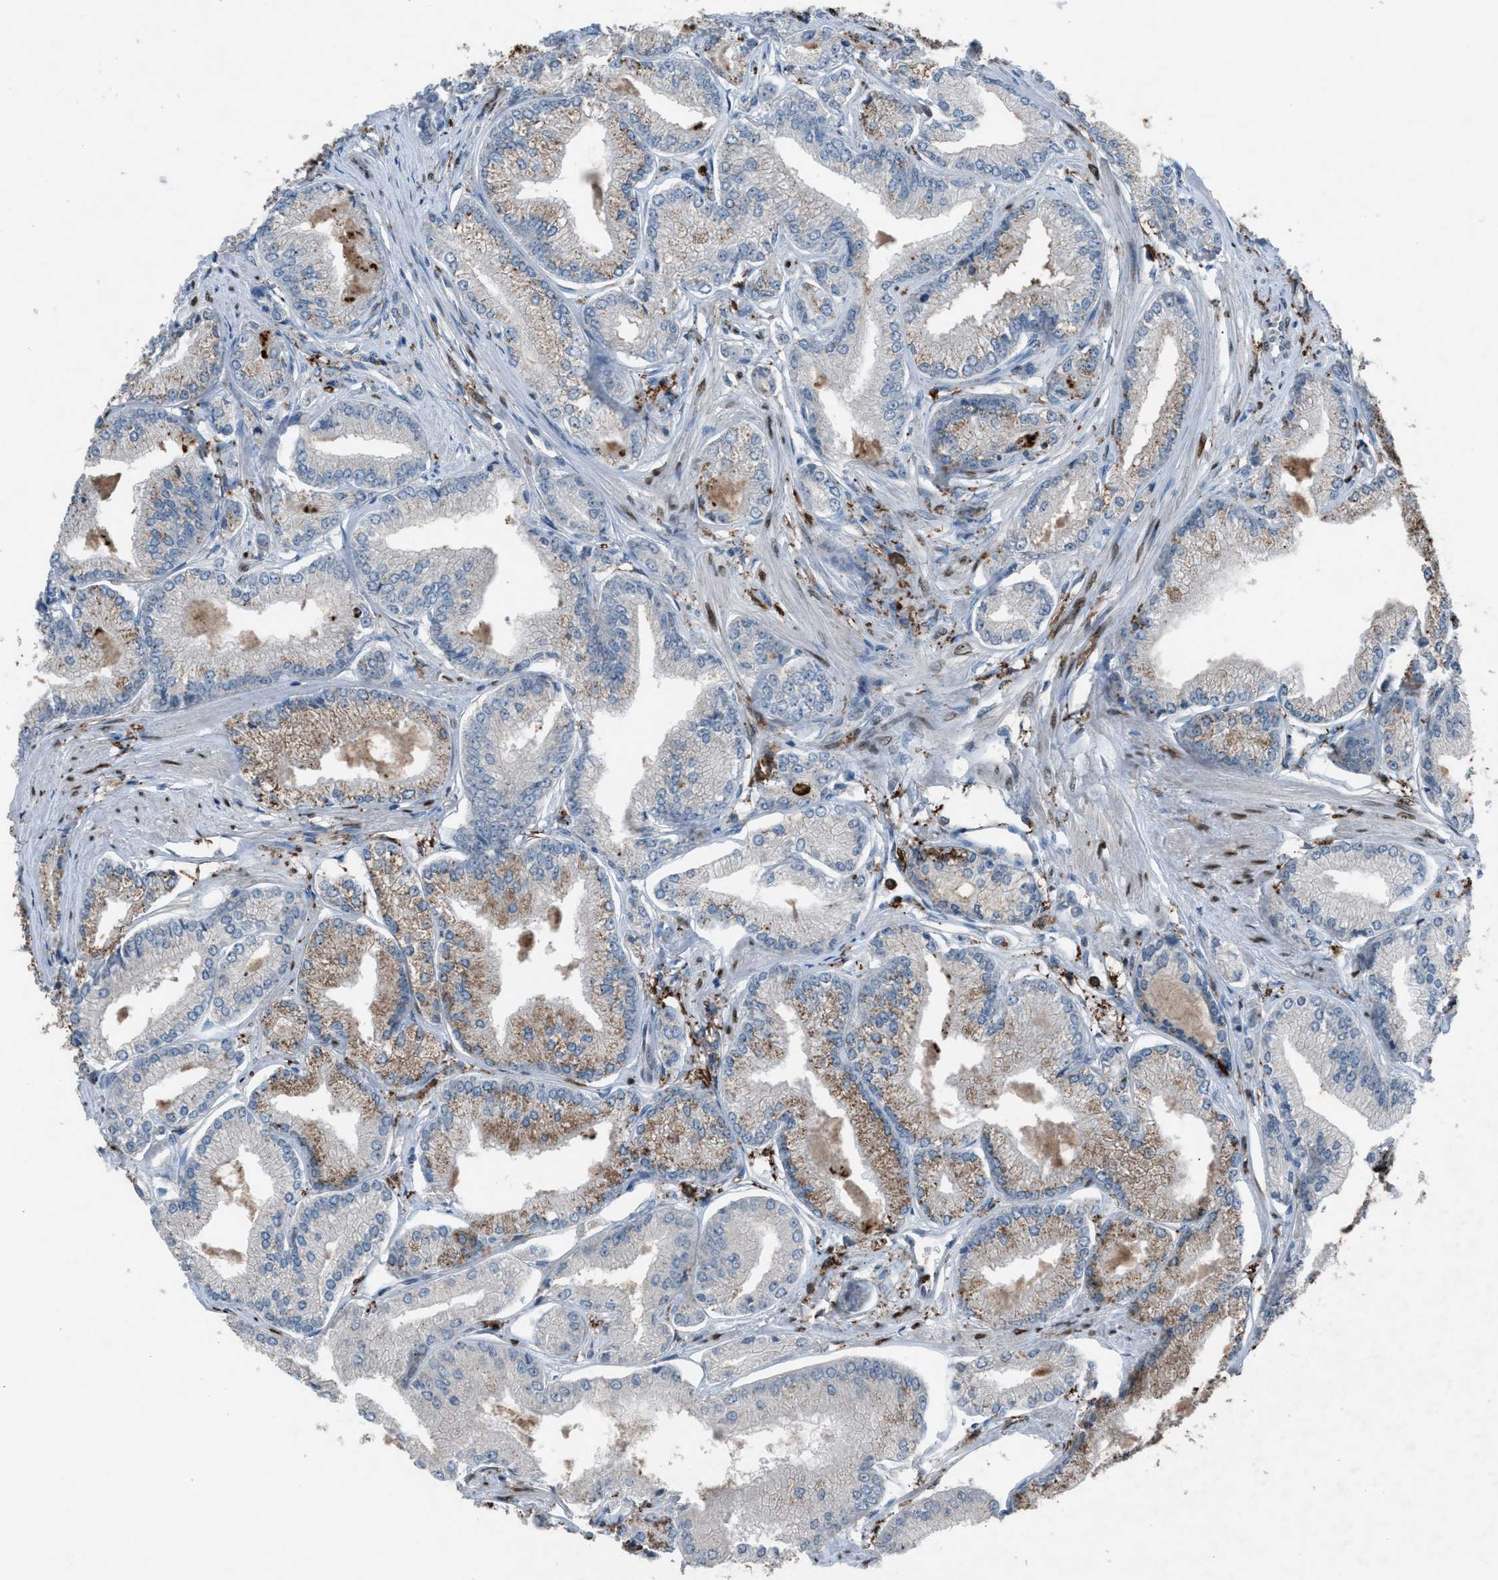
{"staining": {"intensity": "weak", "quantity": "25%-75%", "location": "cytoplasmic/membranous"}, "tissue": "prostate cancer", "cell_type": "Tumor cells", "image_type": "cancer", "snomed": [{"axis": "morphology", "description": "Adenocarcinoma, Low grade"}, {"axis": "topography", "description": "Prostate"}], "caption": "Immunohistochemical staining of human low-grade adenocarcinoma (prostate) demonstrates weak cytoplasmic/membranous protein positivity in approximately 25%-75% of tumor cells.", "gene": "FCER1G", "patient": {"sex": "male", "age": 52}}